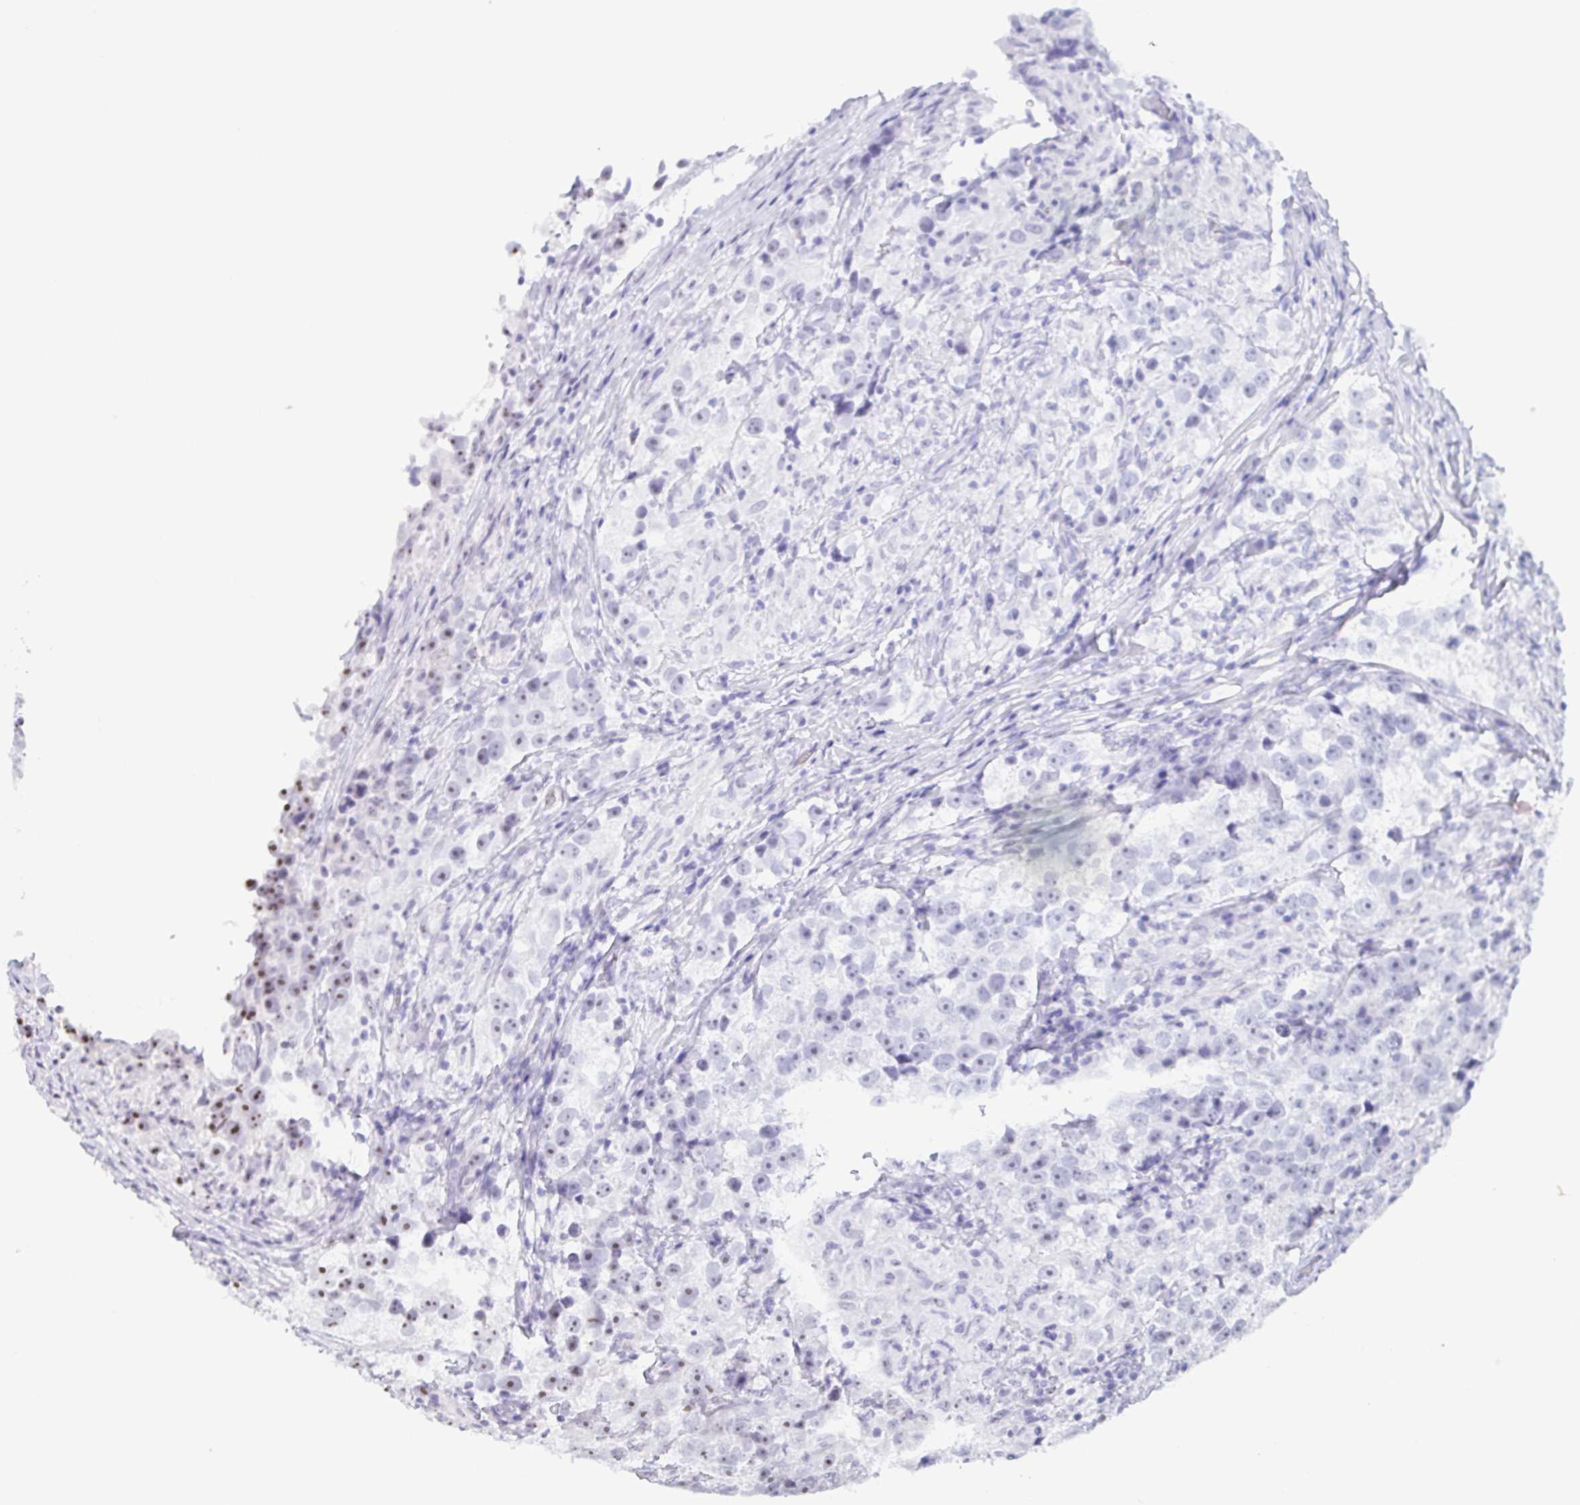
{"staining": {"intensity": "moderate", "quantity": "<25%", "location": "nuclear"}, "tissue": "testis cancer", "cell_type": "Tumor cells", "image_type": "cancer", "snomed": [{"axis": "morphology", "description": "Seminoma, NOS"}, {"axis": "topography", "description": "Testis"}], "caption": "Tumor cells show moderate nuclear staining in approximately <25% of cells in seminoma (testis).", "gene": "BZW1", "patient": {"sex": "male", "age": 46}}